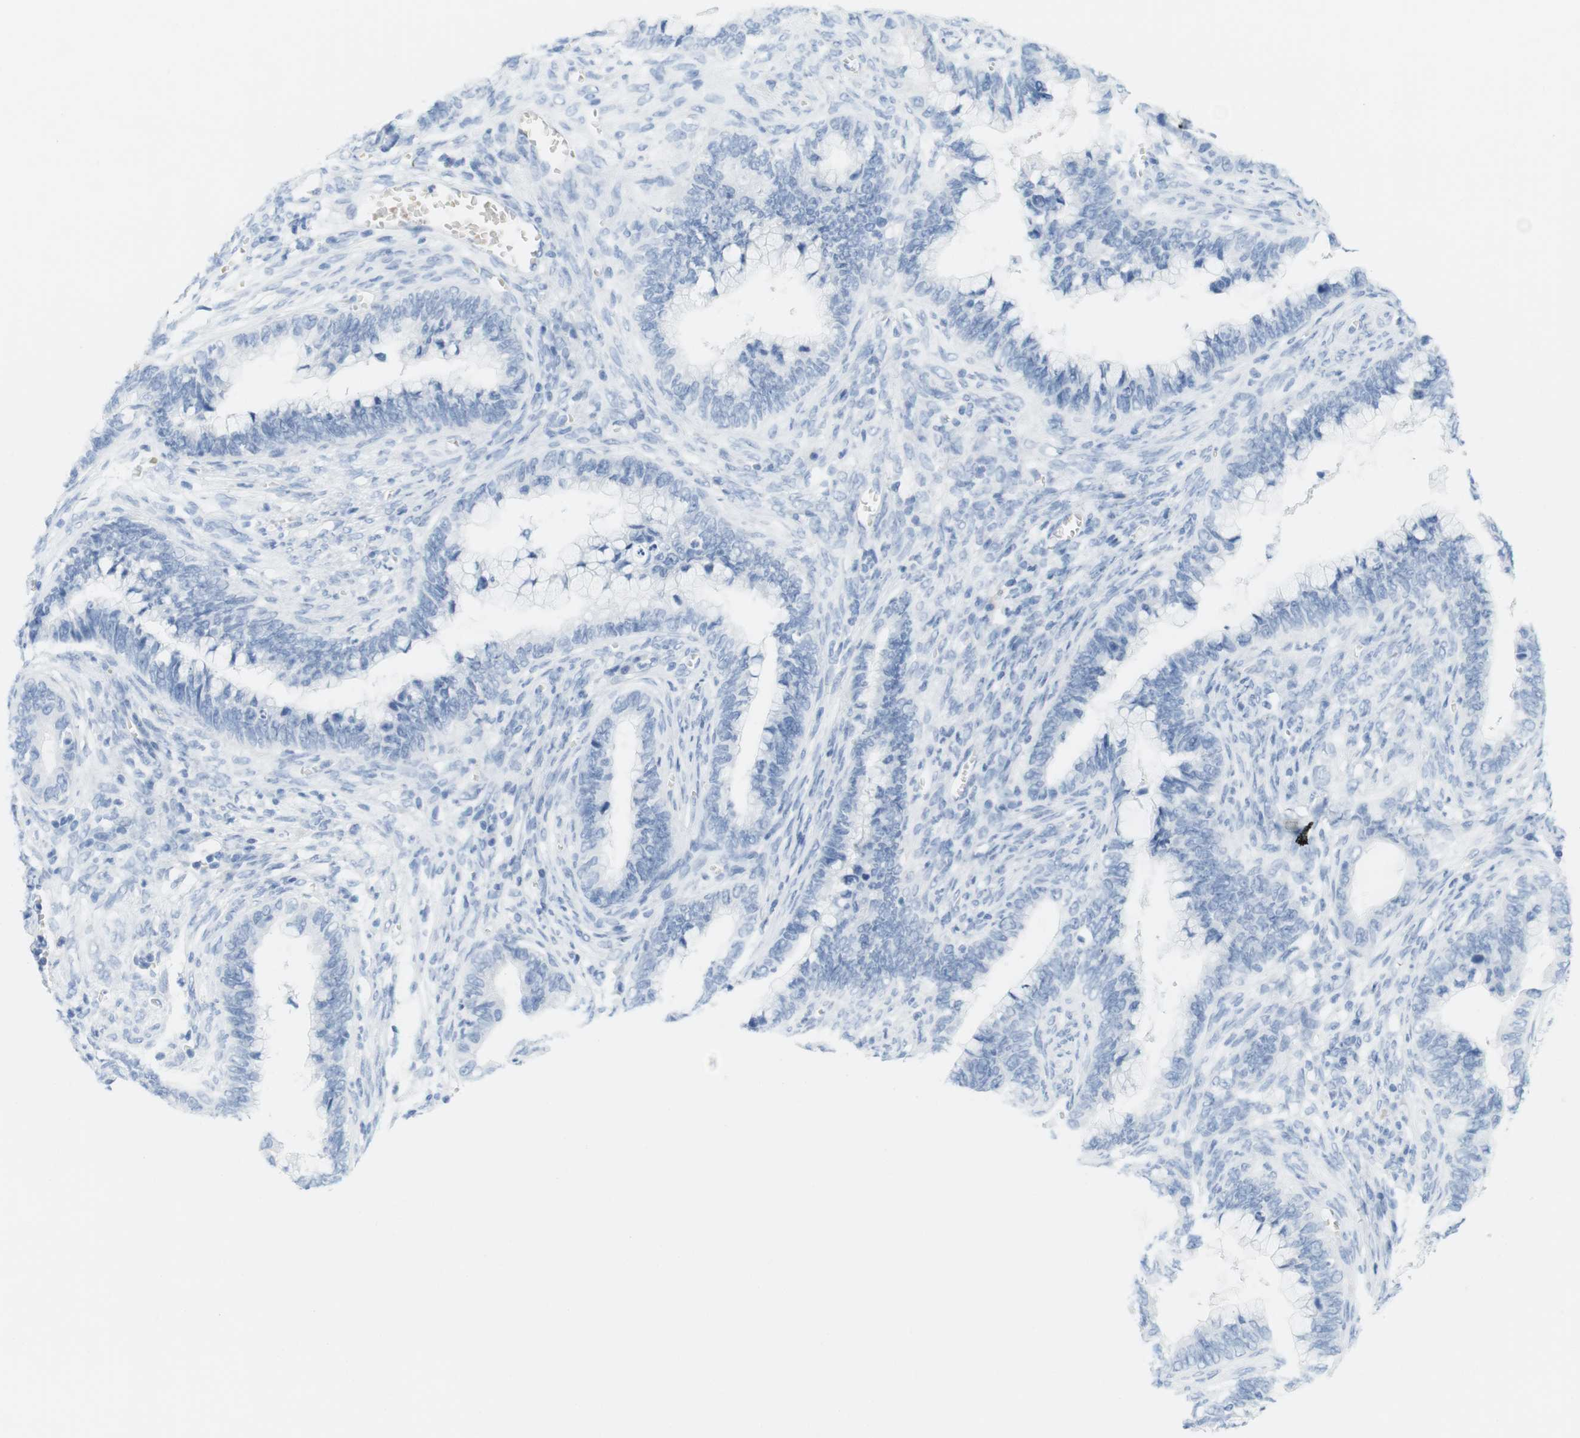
{"staining": {"intensity": "negative", "quantity": "none", "location": "none"}, "tissue": "cervical cancer", "cell_type": "Tumor cells", "image_type": "cancer", "snomed": [{"axis": "morphology", "description": "Adenocarcinoma, NOS"}, {"axis": "topography", "description": "Cervix"}], "caption": "Protein analysis of cervical cancer (adenocarcinoma) reveals no significant expression in tumor cells.", "gene": "TNNT2", "patient": {"sex": "female", "age": 44}}